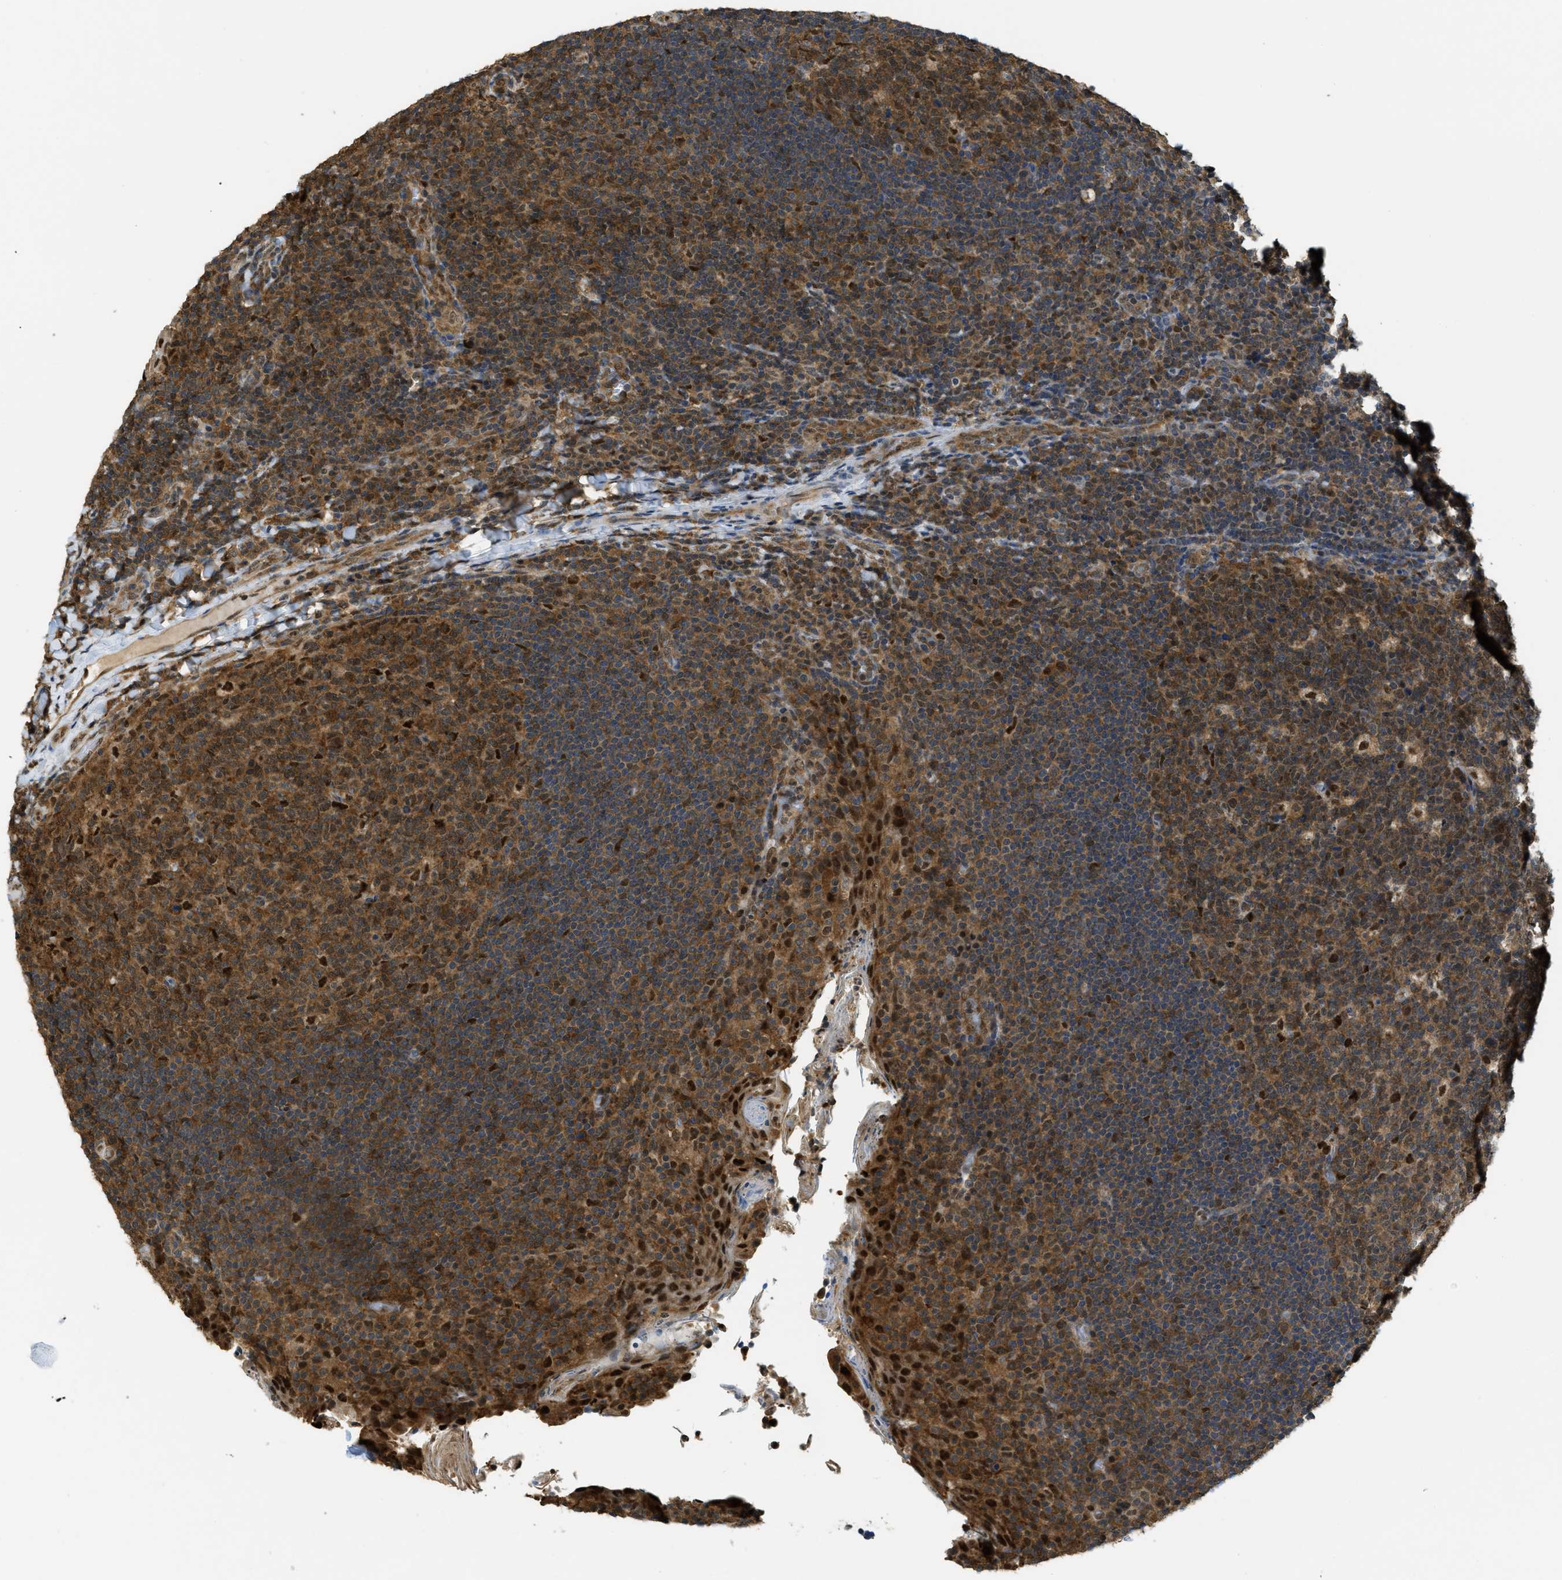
{"staining": {"intensity": "moderate", "quantity": ">75%", "location": "cytoplasmic/membranous,nuclear"}, "tissue": "tonsil", "cell_type": "Germinal center cells", "image_type": "normal", "snomed": [{"axis": "morphology", "description": "Normal tissue, NOS"}, {"axis": "topography", "description": "Tonsil"}], "caption": "DAB (3,3'-diaminobenzidine) immunohistochemical staining of unremarkable human tonsil shows moderate cytoplasmic/membranous,nuclear protein positivity in about >75% of germinal center cells. (Stains: DAB (3,3'-diaminobenzidine) in brown, nuclei in blue, Microscopy: brightfield microscopy at high magnification).", "gene": "PSMC5", "patient": {"sex": "male", "age": 17}}